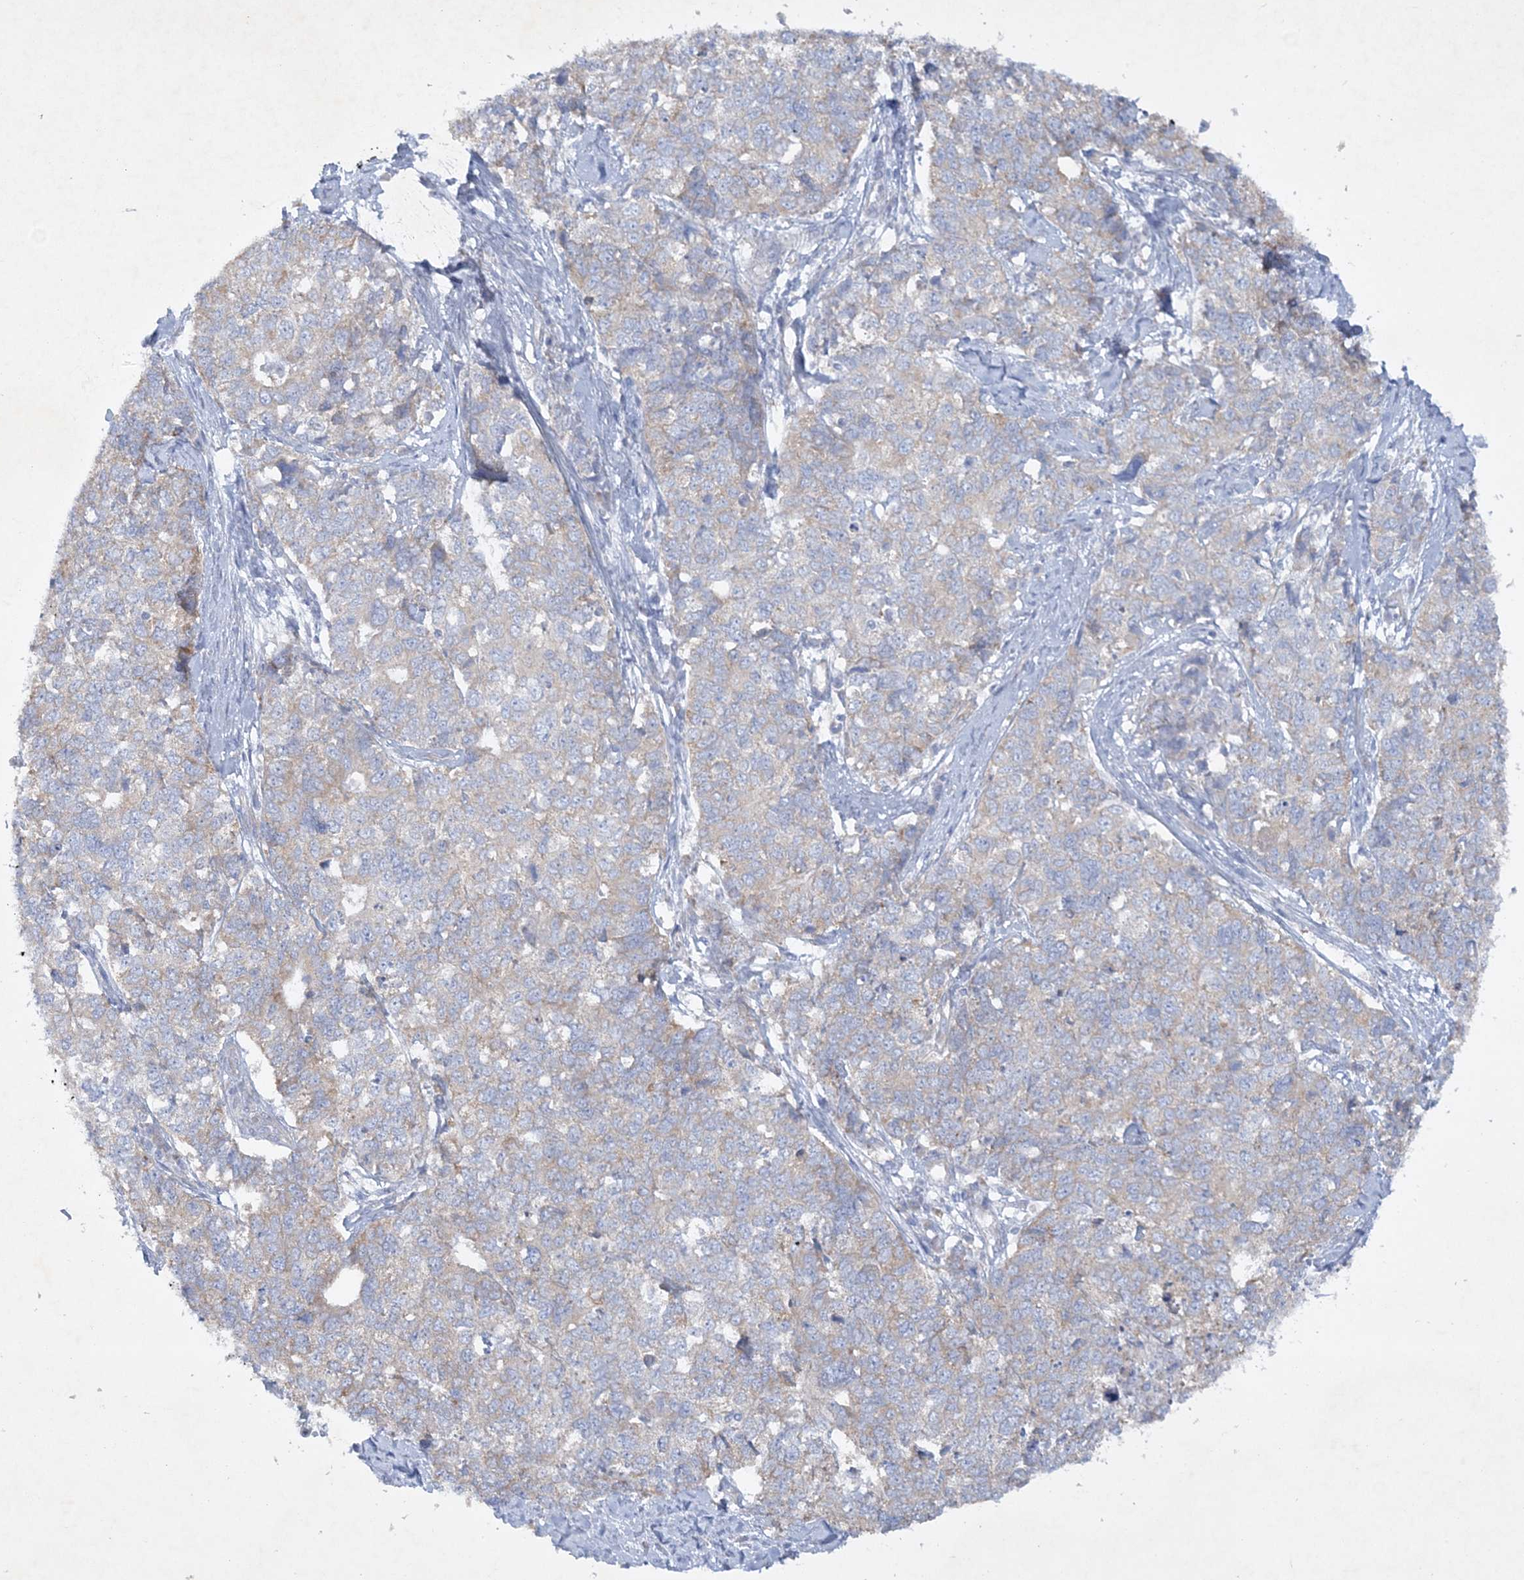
{"staining": {"intensity": "weak", "quantity": "<25%", "location": "cytoplasmic/membranous"}, "tissue": "cervical cancer", "cell_type": "Tumor cells", "image_type": "cancer", "snomed": [{"axis": "morphology", "description": "Squamous cell carcinoma, NOS"}, {"axis": "topography", "description": "Cervix"}], "caption": "High power microscopy histopathology image of an immunohistochemistry histopathology image of cervical cancer, revealing no significant expression in tumor cells.", "gene": "FARSB", "patient": {"sex": "female", "age": 63}}